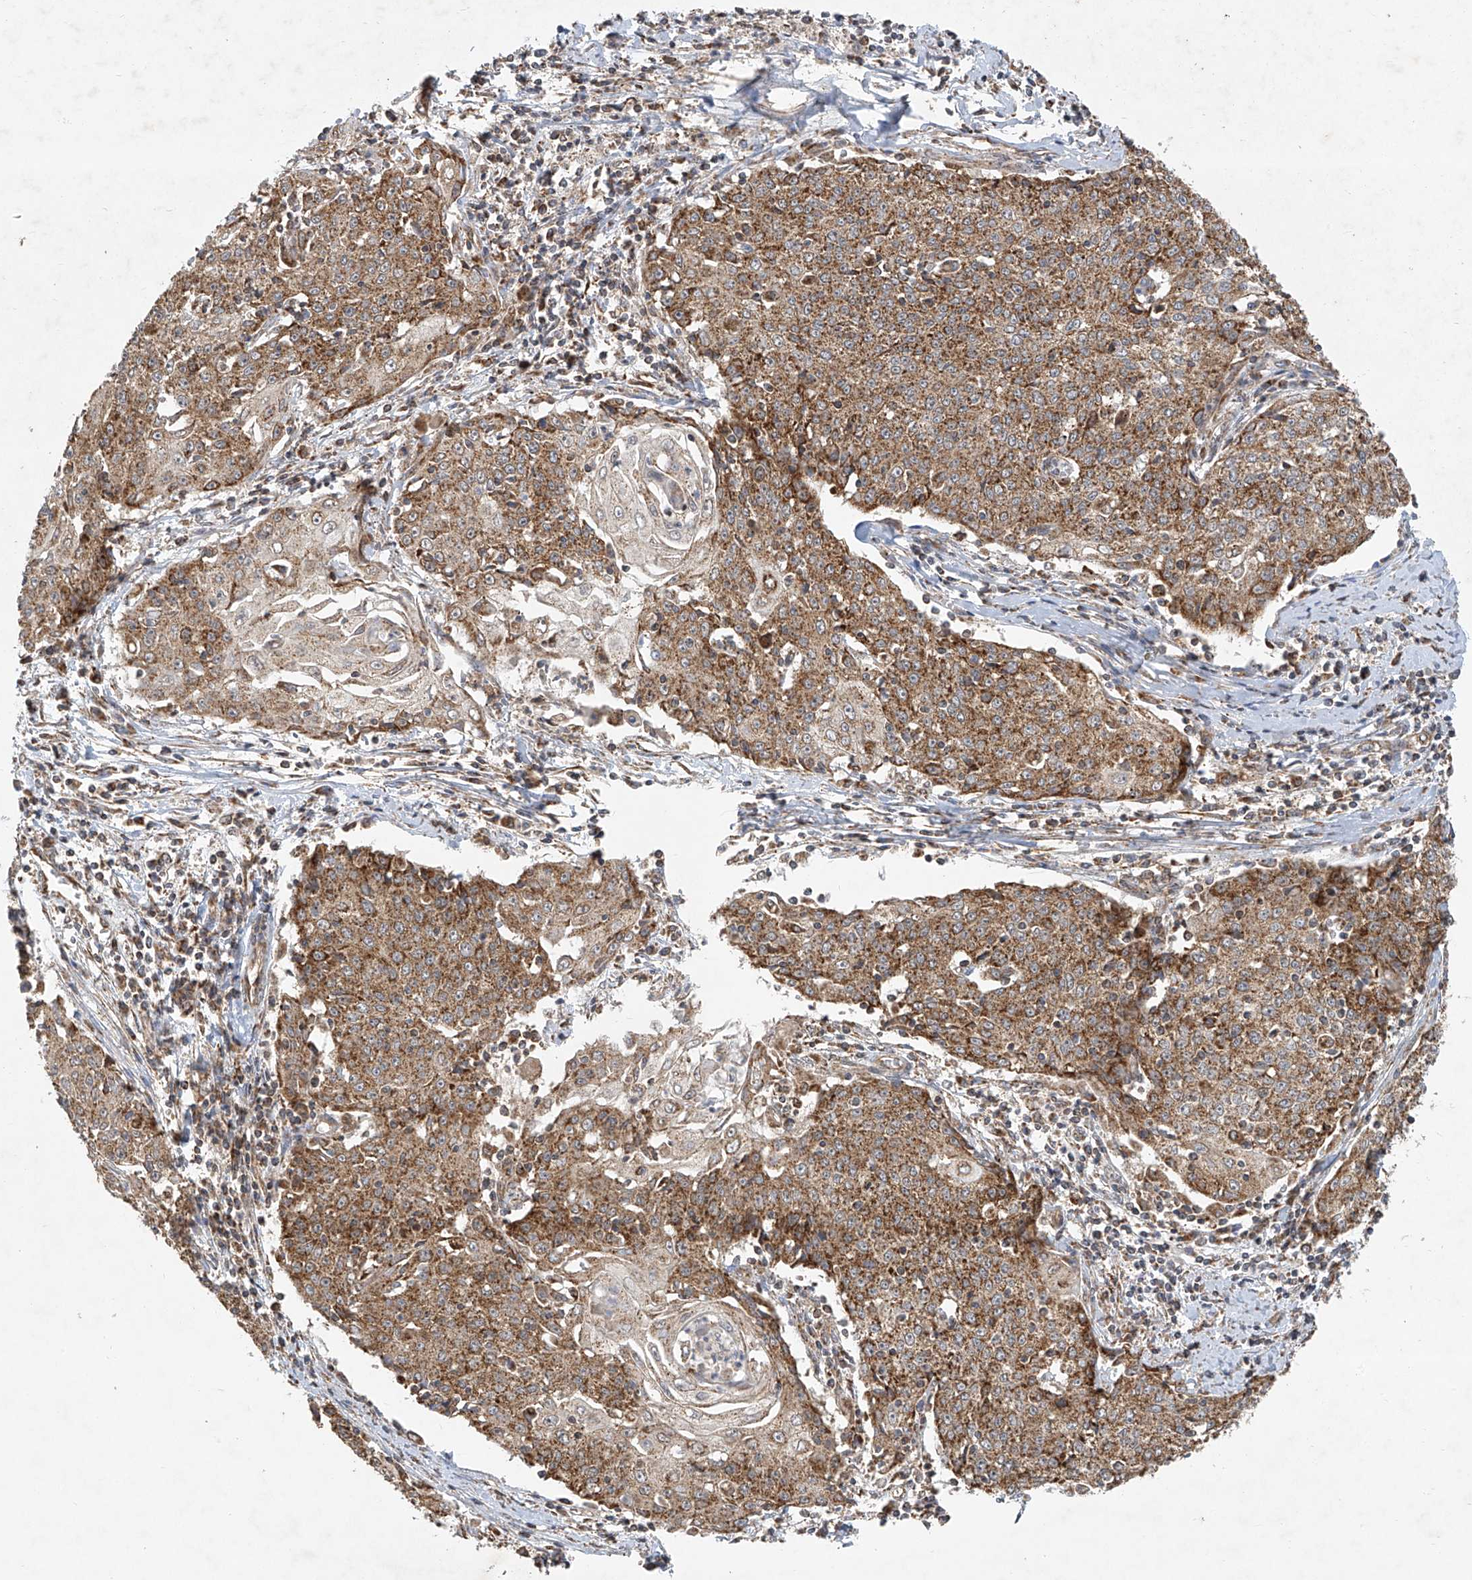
{"staining": {"intensity": "moderate", "quantity": ">75%", "location": "cytoplasmic/membranous"}, "tissue": "cervical cancer", "cell_type": "Tumor cells", "image_type": "cancer", "snomed": [{"axis": "morphology", "description": "Squamous cell carcinoma, NOS"}, {"axis": "topography", "description": "Cervix"}], "caption": "Immunohistochemistry (IHC) of cervical cancer (squamous cell carcinoma) displays medium levels of moderate cytoplasmic/membranous positivity in about >75% of tumor cells.", "gene": "UQCC1", "patient": {"sex": "female", "age": 48}}